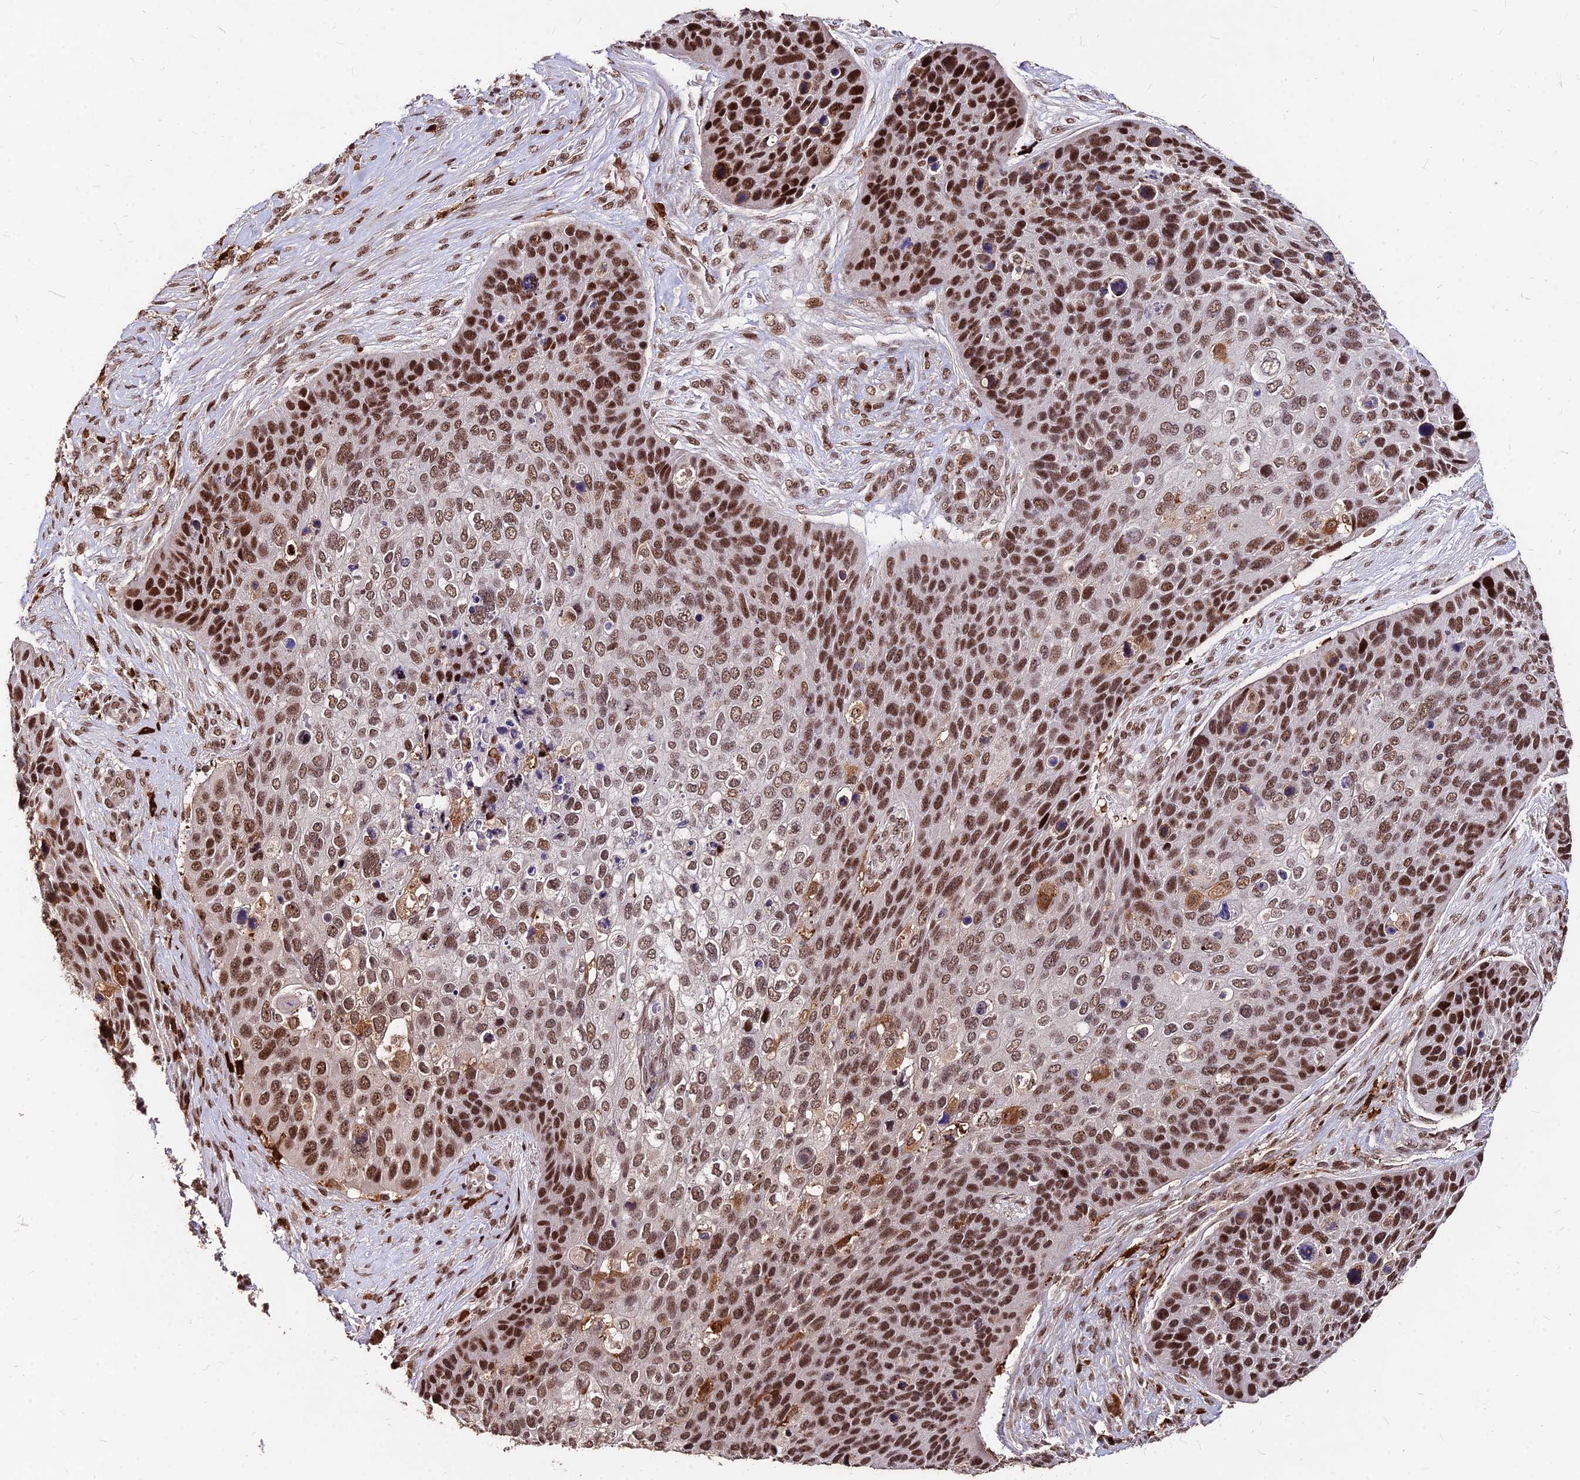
{"staining": {"intensity": "strong", "quantity": ">75%", "location": "nuclear"}, "tissue": "skin cancer", "cell_type": "Tumor cells", "image_type": "cancer", "snomed": [{"axis": "morphology", "description": "Basal cell carcinoma"}, {"axis": "topography", "description": "Skin"}], "caption": "IHC (DAB (3,3'-diaminobenzidine)) staining of human basal cell carcinoma (skin) shows strong nuclear protein positivity in approximately >75% of tumor cells.", "gene": "ZBED4", "patient": {"sex": "female", "age": 74}}